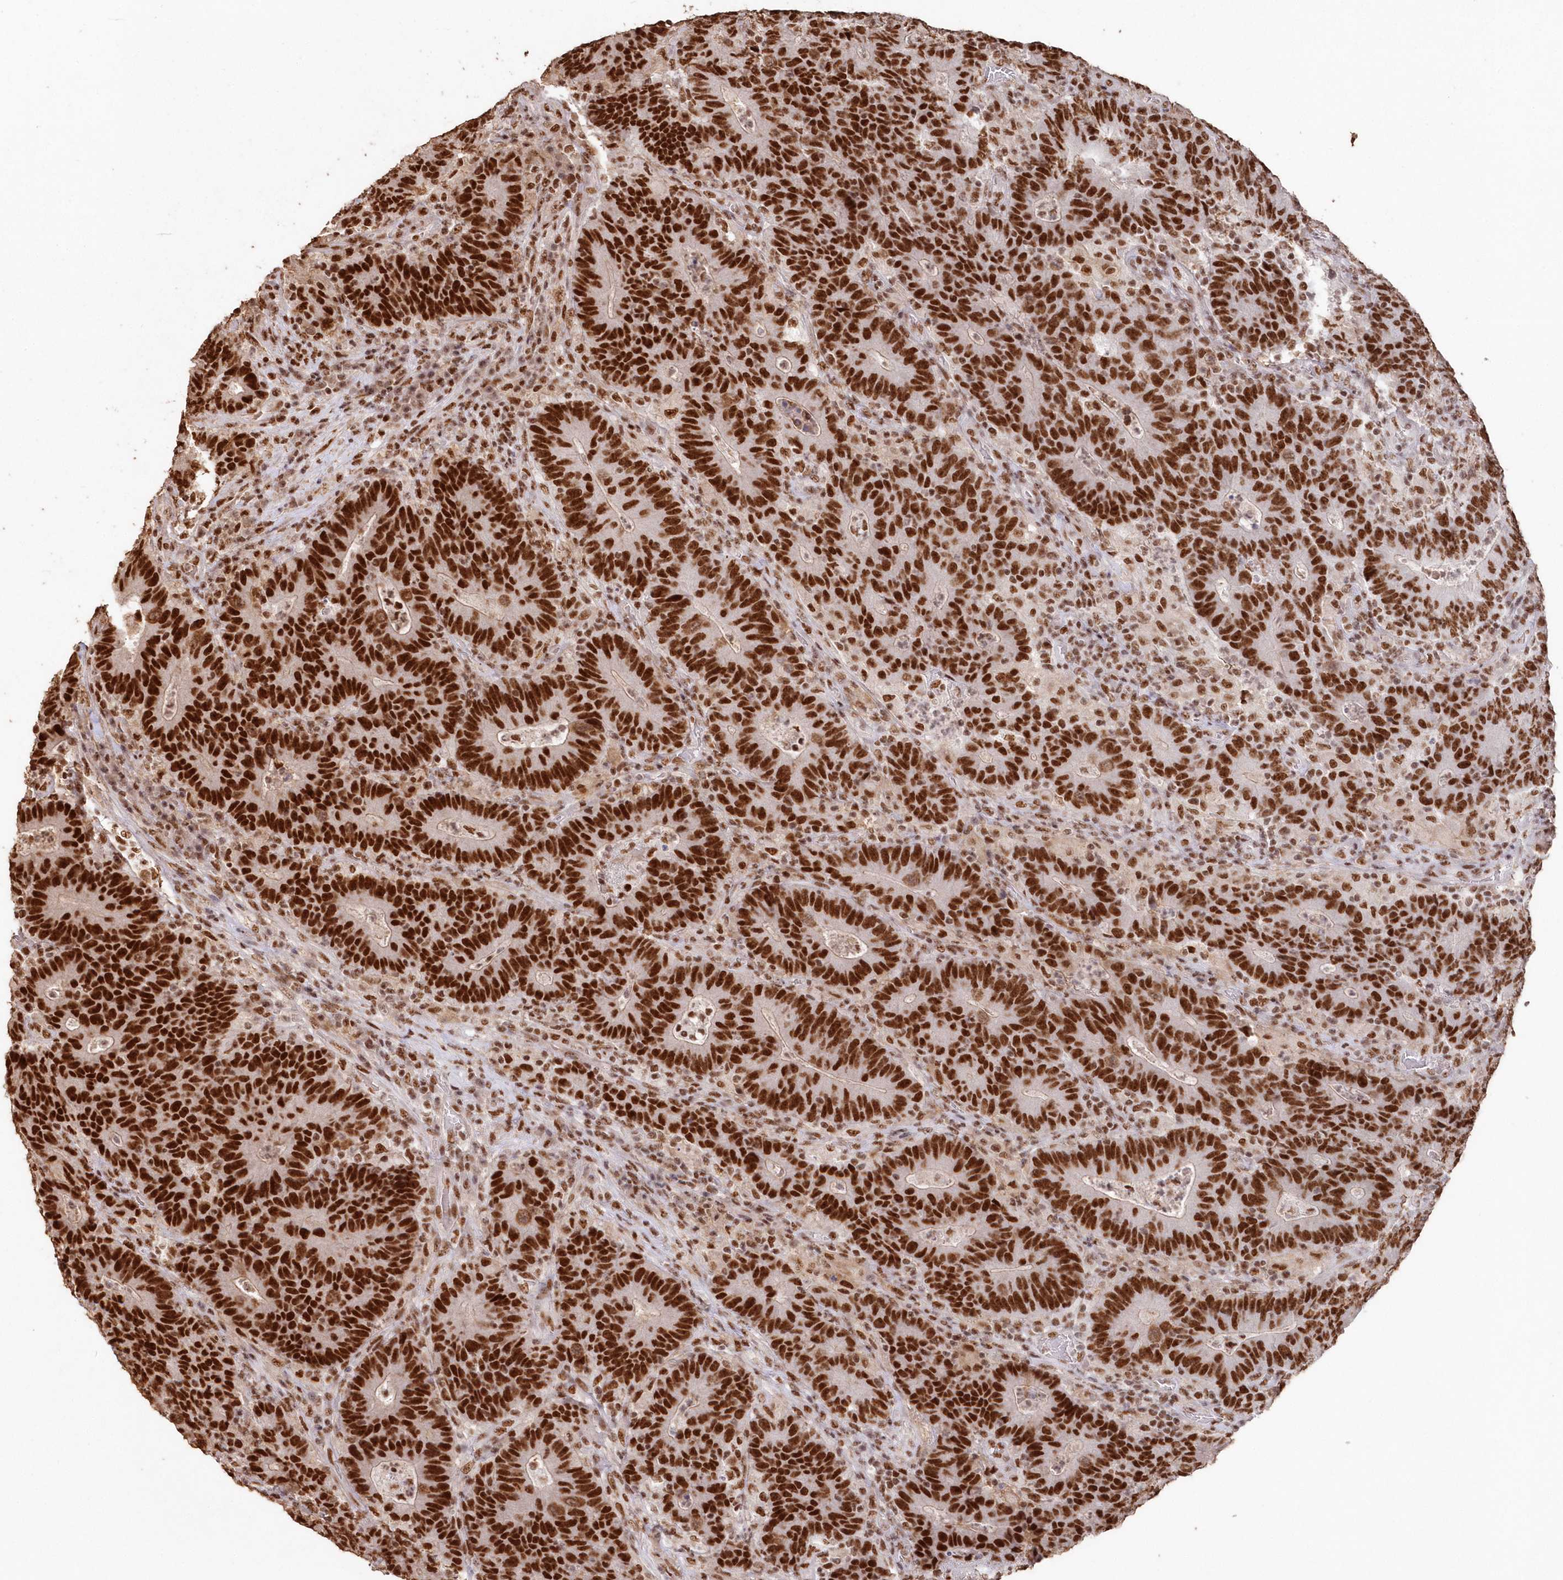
{"staining": {"intensity": "strong", "quantity": ">75%", "location": "nuclear"}, "tissue": "colorectal cancer", "cell_type": "Tumor cells", "image_type": "cancer", "snomed": [{"axis": "morphology", "description": "Normal tissue, NOS"}, {"axis": "morphology", "description": "Adenocarcinoma, NOS"}, {"axis": "topography", "description": "Colon"}], "caption": "Brown immunohistochemical staining in human colorectal cancer displays strong nuclear expression in approximately >75% of tumor cells.", "gene": "PDS5A", "patient": {"sex": "female", "age": 75}}